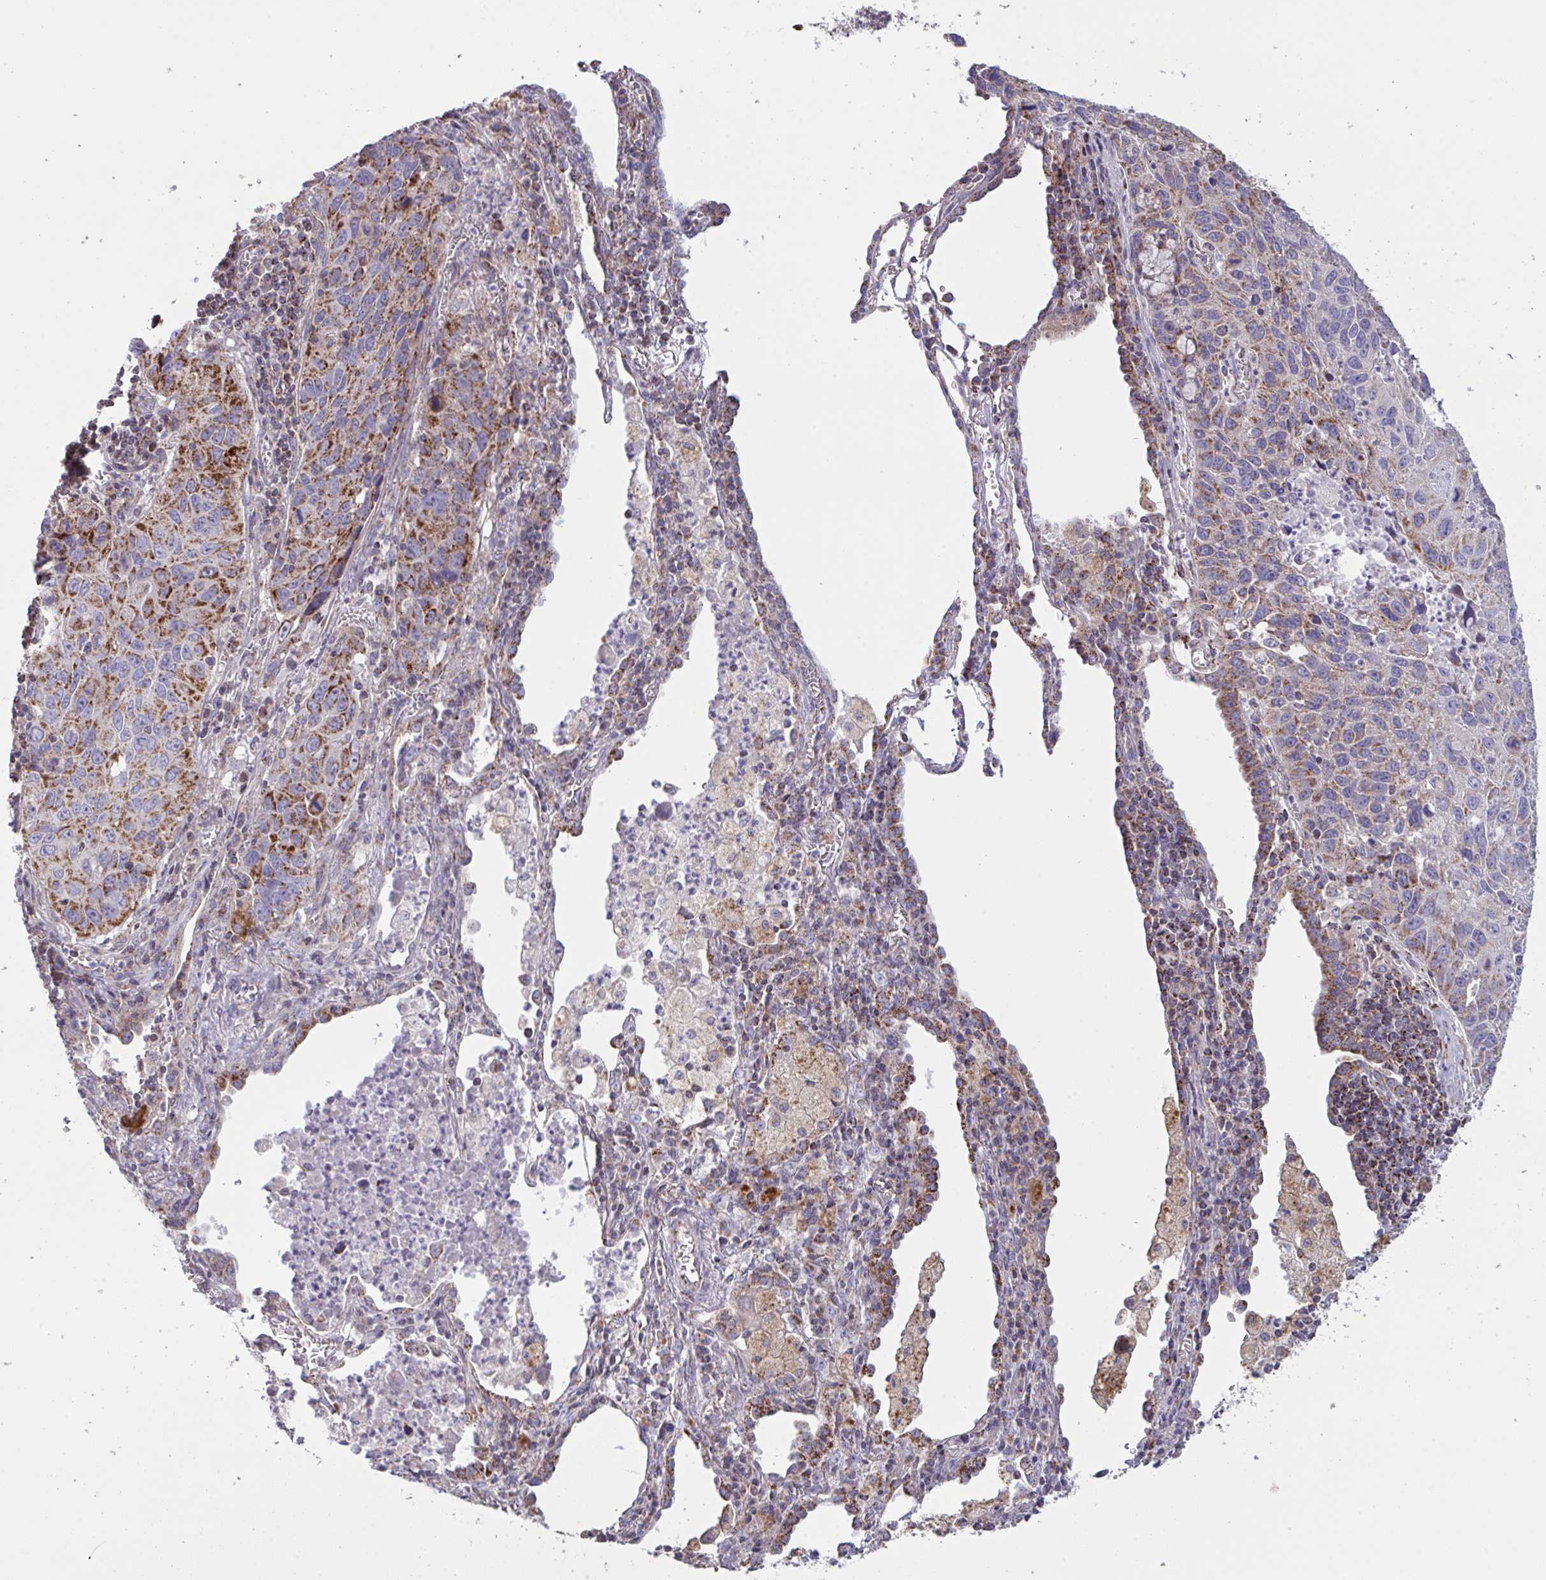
{"staining": {"intensity": "strong", "quantity": "25%-75%", "location": "cytoplasmic/membranous"}, "tissue": "lung cancer", "cell_type": "Tumor cells", "image_type": "cancer", "snomed": [{"axis": "morphology", "description": "Squamous cell carcinoma, NOS"}, {"axis": "topography", "description": "Lung"}], "caption": "A micrograph of lung cancer stained for a protein exhibits strong cytoplasmic/membranous brown staining in tumor cells. The protein is stained brown, and the nuclei are stained in blue (DAB IHC with brightfield microscopy, high magnification).", "gene": "MICOS10", "patient": {"sex": "female", "age": 61}}